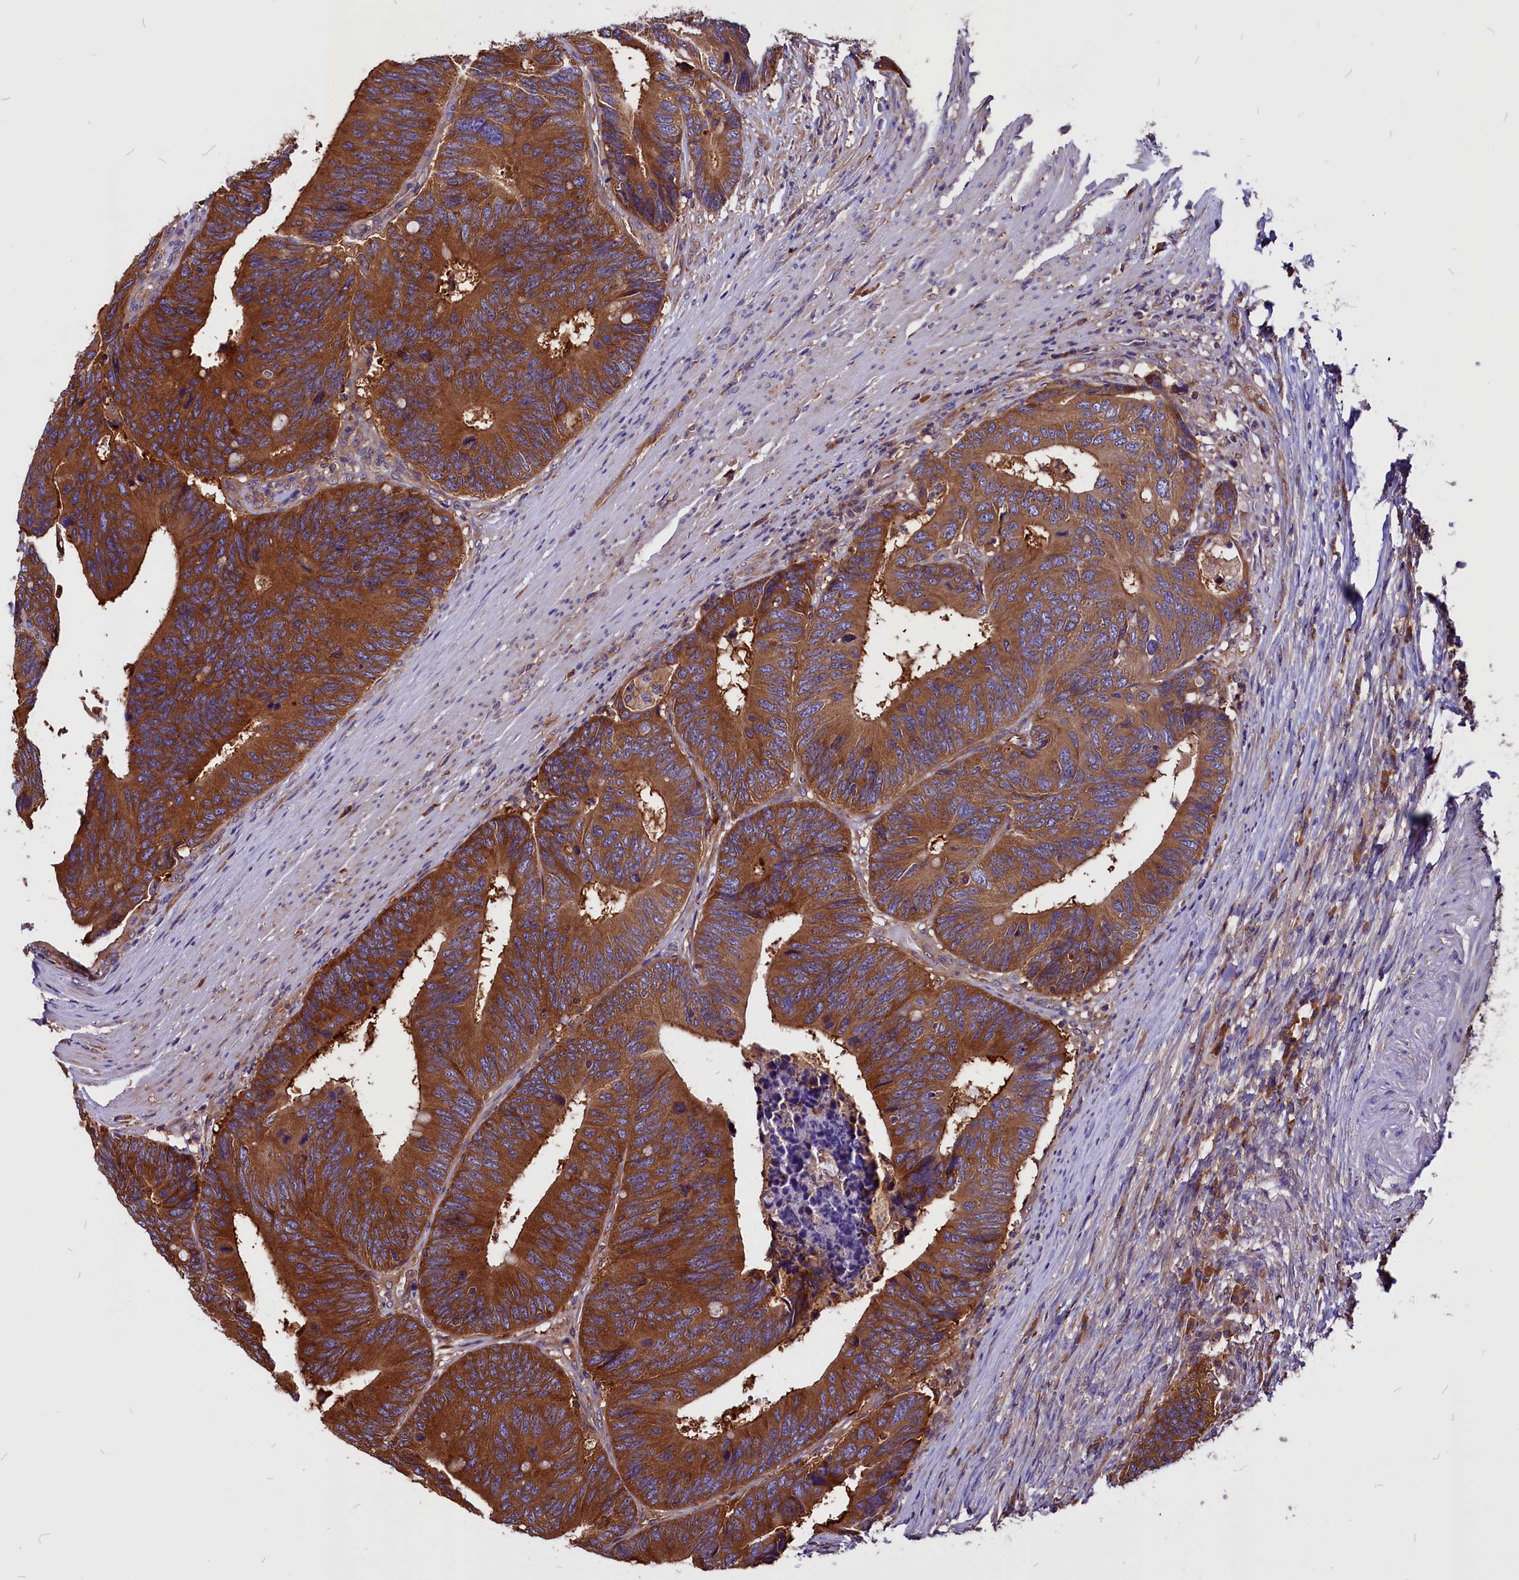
{"staining": {"intensity": "strong", "quantity": ">75%", "location": "cytoplasmic/membranous"}, "tissue": "colorectal cancer", "cell_type": "Tumor cells", "image_type": "cancer", "snomed": [{"axis": "morphology", "description": "Adenocarcinoma, NOS"}, {"axis": "topography", "description": "Colon"}], "caption": "This is an image of immunohistochemistry (IHC) staining of colorectal cancer, which shows strong expression in the cytoplasmic/membranous of tumor cells.", "gene": "EIF3G", "patient": {"sex": "male", "age": 87}}